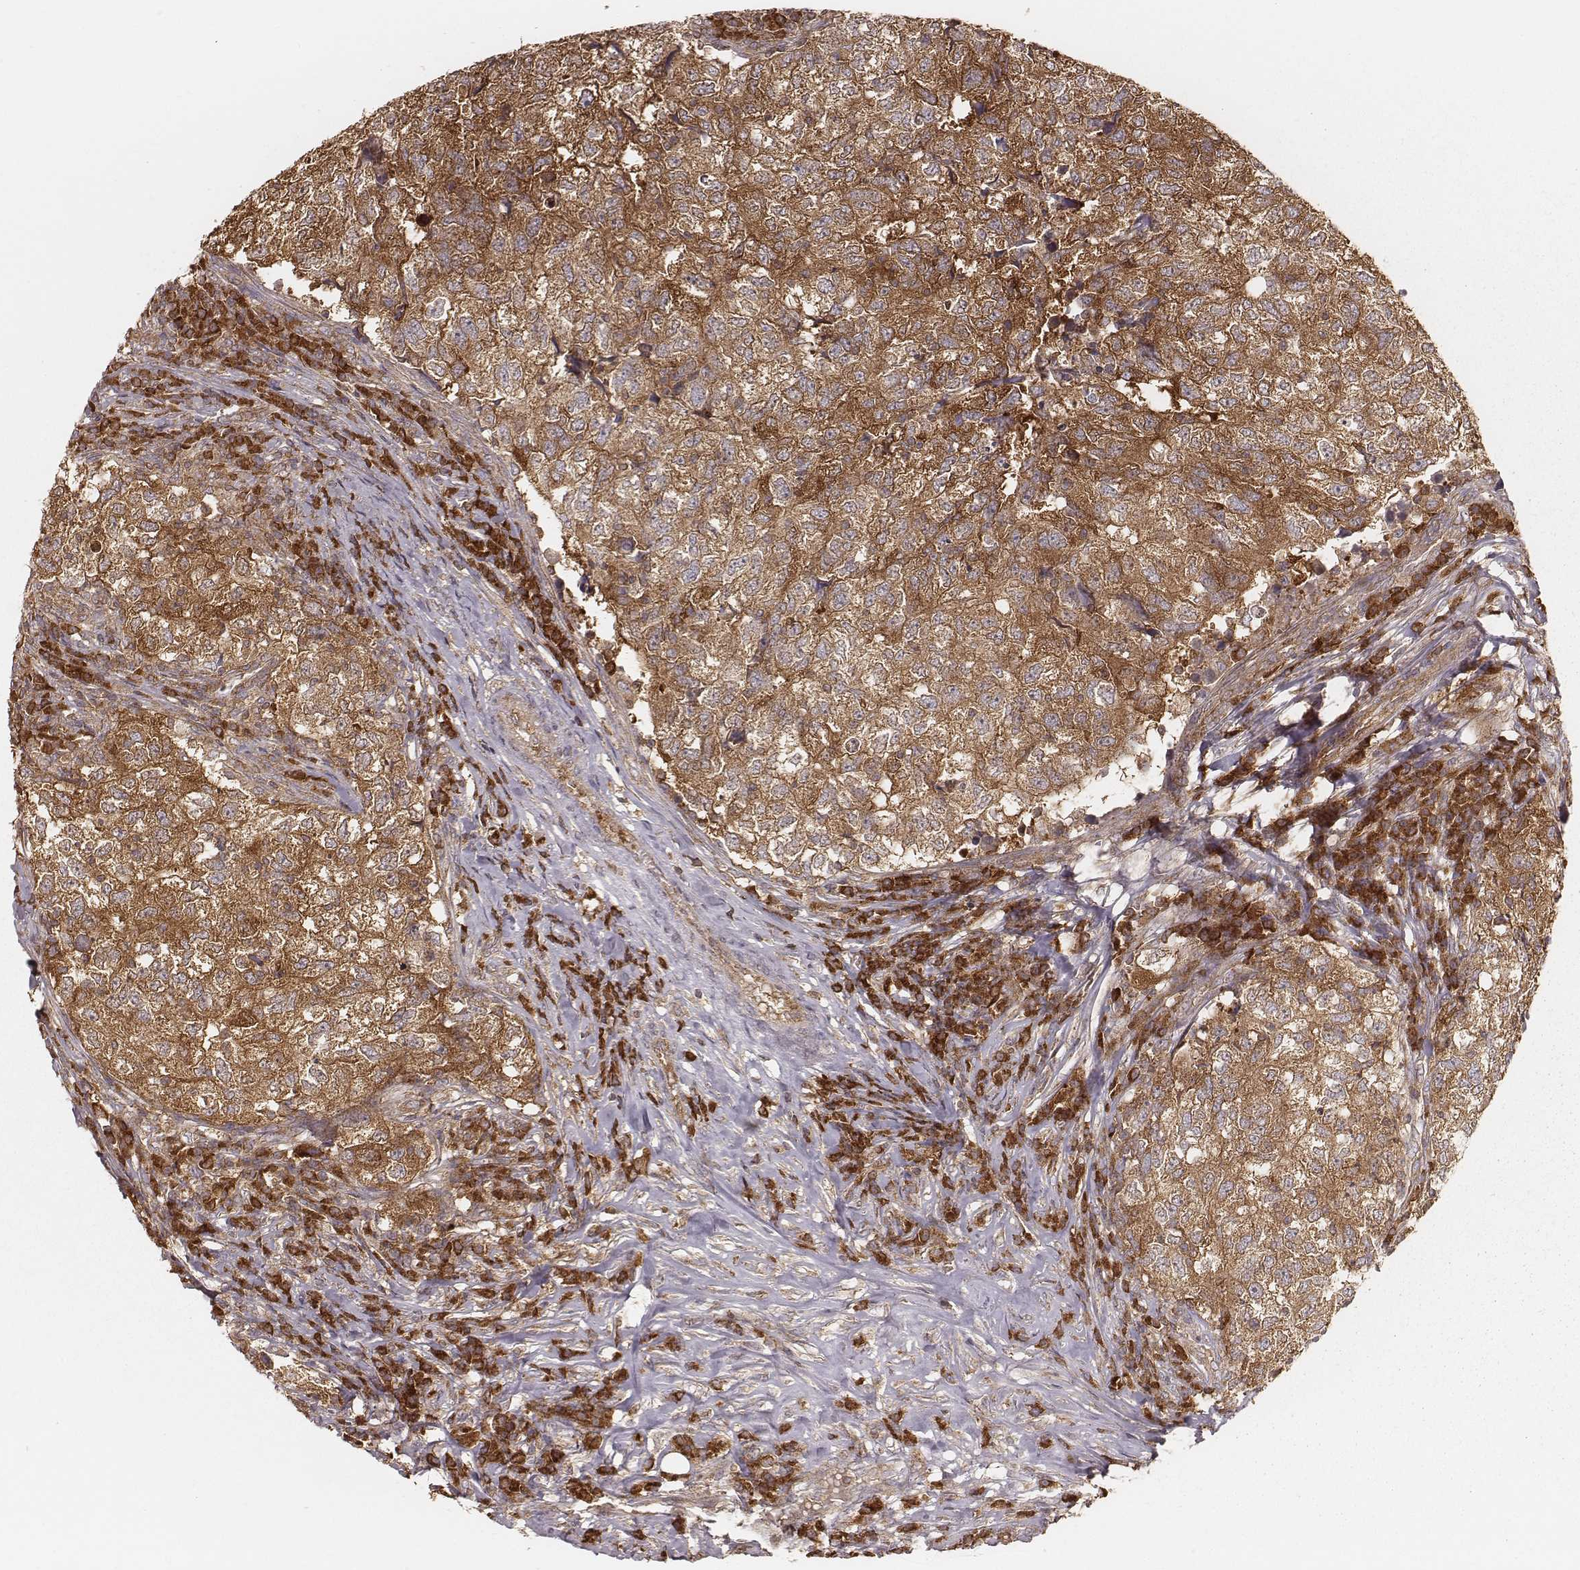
{"staining": {"intensity": "moderate", "quantity": ">75%", "location": "cytoplasmic/membranous"}, "tissue": "breast cancer", "cell_type": "Tumor cells", "image_type": "cancer", "snomed": [{"axis": "morphology", "description": "Duct carcinoma"}, {"axis": "topography", "description": "Breast"}], "caption": "High-magnification brightfield microscopy of breast cancer stained with DAB (brown) and counterstained with hematoxylin (blue). tumor cells exhibit moderate cytoplasmic/membranous expression is present in about>75% of cells.", "gene": "CARS1", "patient": {"sex": "female", "age": 30}}